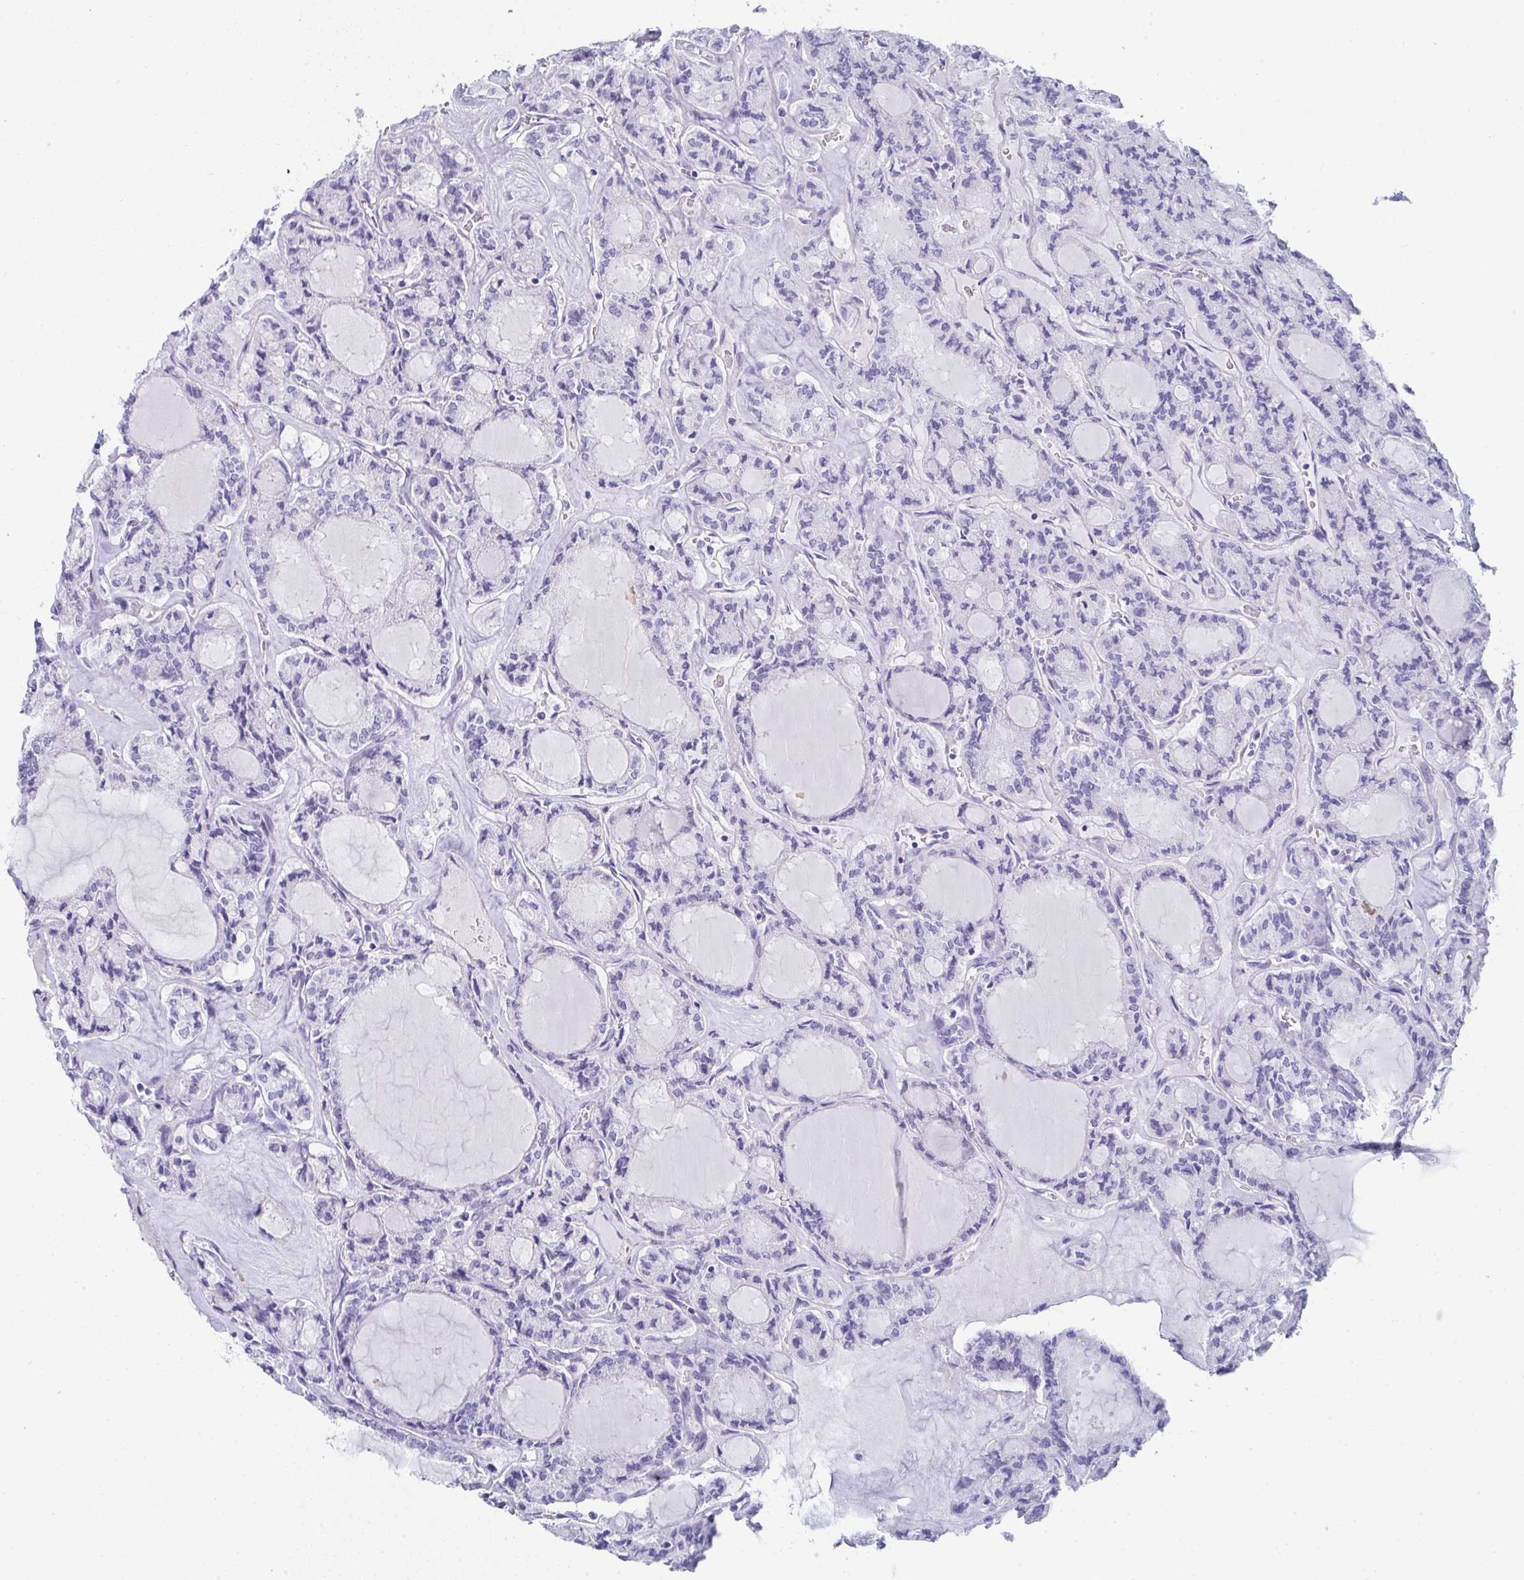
{"staining": {"intensity": "negative", "quantity": "none", "location": "none"}, "tissue": "thyroid cancer", "cell_type": "Tumor cells", "image_type": "cancer", "snomed": [{"axis": "morphology", "description": "Papillary adenocarcinoma, NOS"}, {"axis": "topography", "description": "Thyroid gland"}], "caption": "DAB immunohistochemical staining of human papillary adenocarcinoma (thyroid) demonstrates no significant expression in tumor cells.", "gene": "PRND", "patient": {"sex": "male", "age": 87}}